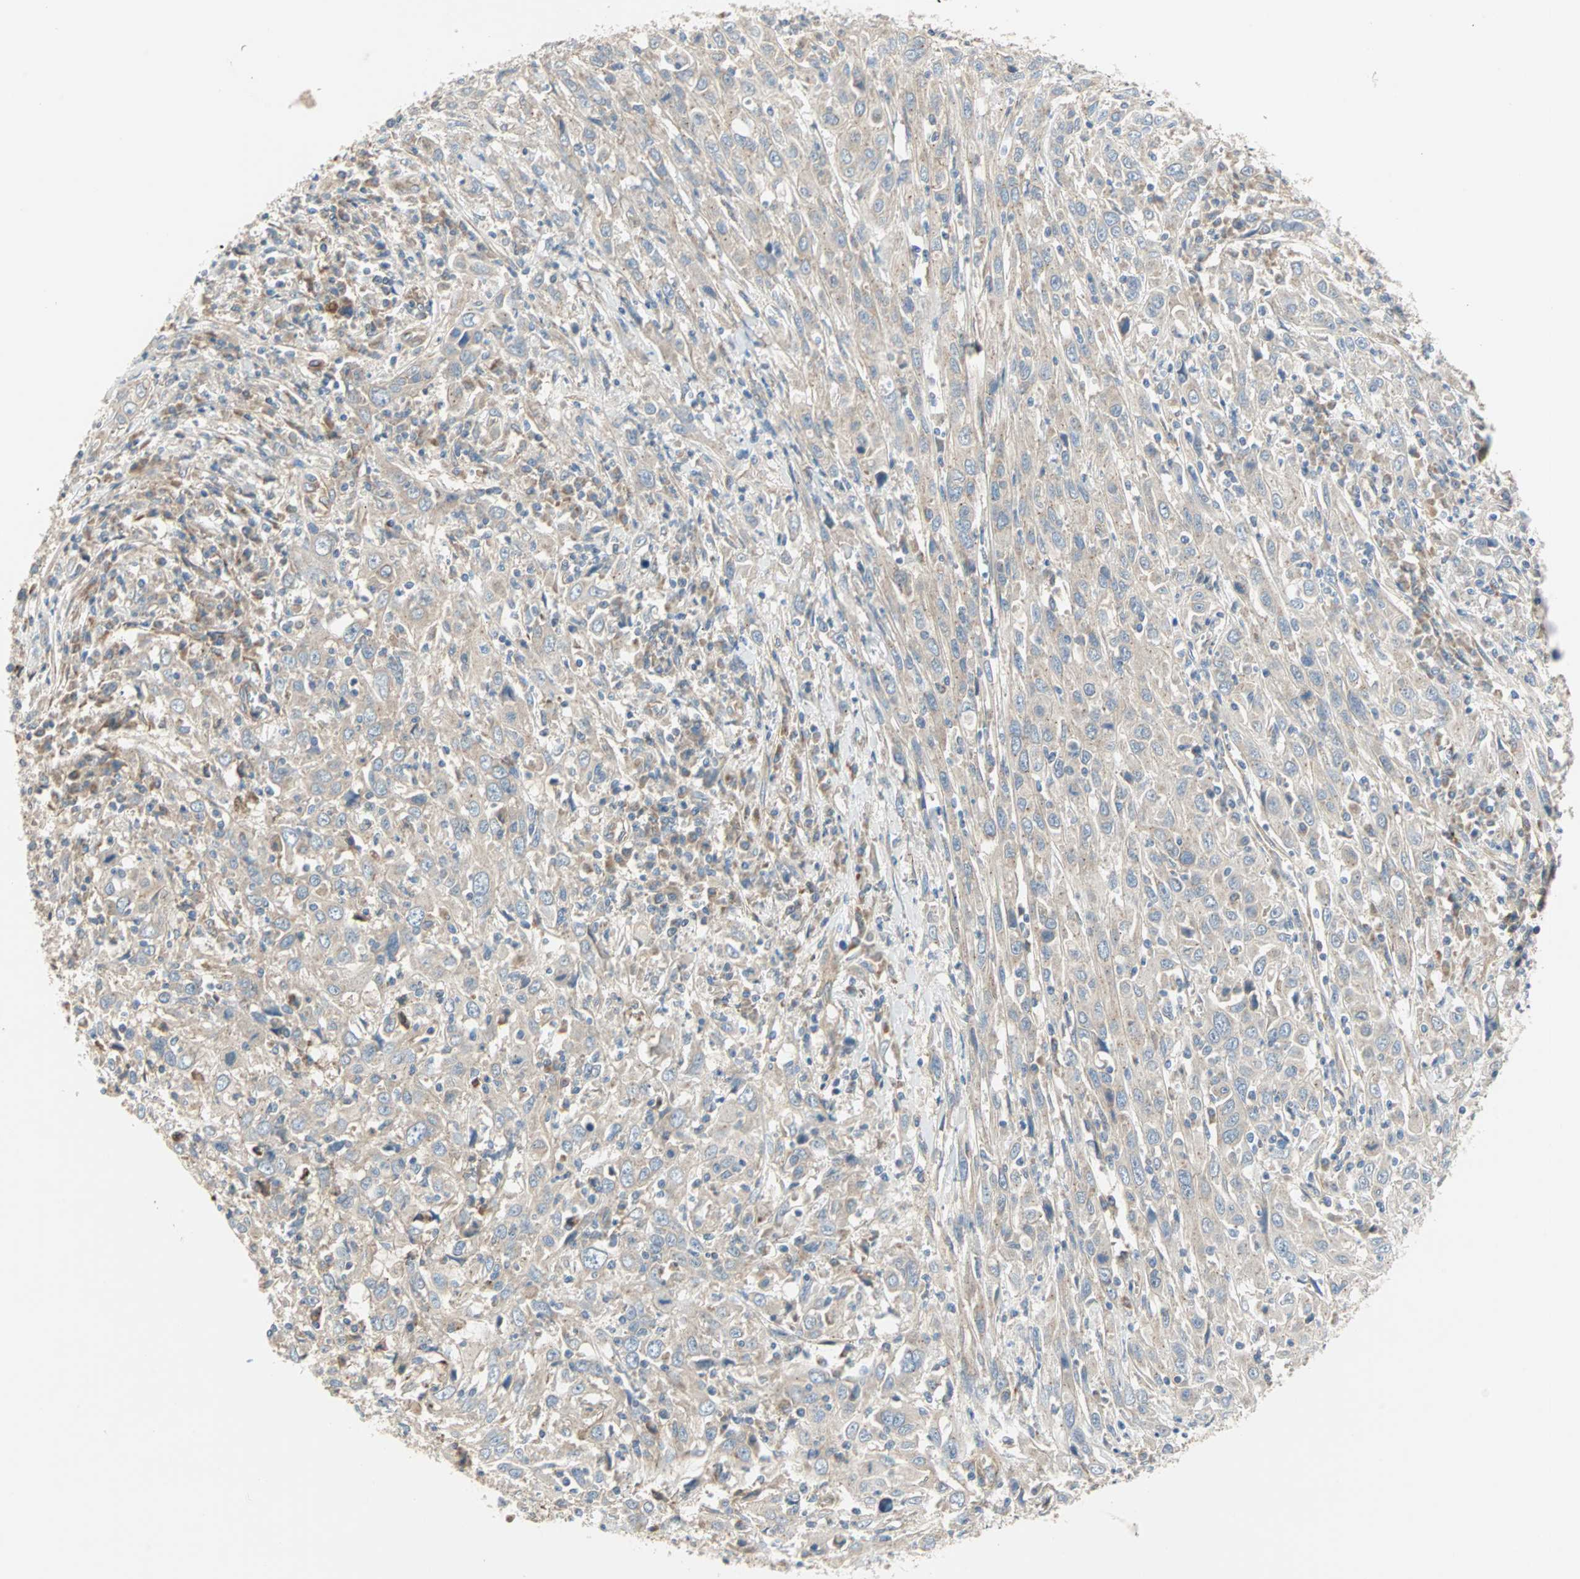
{"staining": {"intensity": "weak", "quantity": "25%-75%", "location": "cytoplasmic/membranous"}, "tissue": "cervical cancer", "cell_type": "Tumor cells", "image_type": "cancer", "snomed": [{"axis": "morphology", "description": "Squamous cell carcinoma, NOS"}, {"axis": "topography", "description": "Cervix"}], "caption": "Immunohistochemistry (IHC) of human cervical squamous cell carcinoma displays low levels of weak cytoplasmic/membranous positivity in approximately 25%-75% of tumor cells. (brown staining indicates protein expression, while blue staining denotes nuclei).", "gene": "PDE8A", "patient": {"sex": "female", "age": 46}}